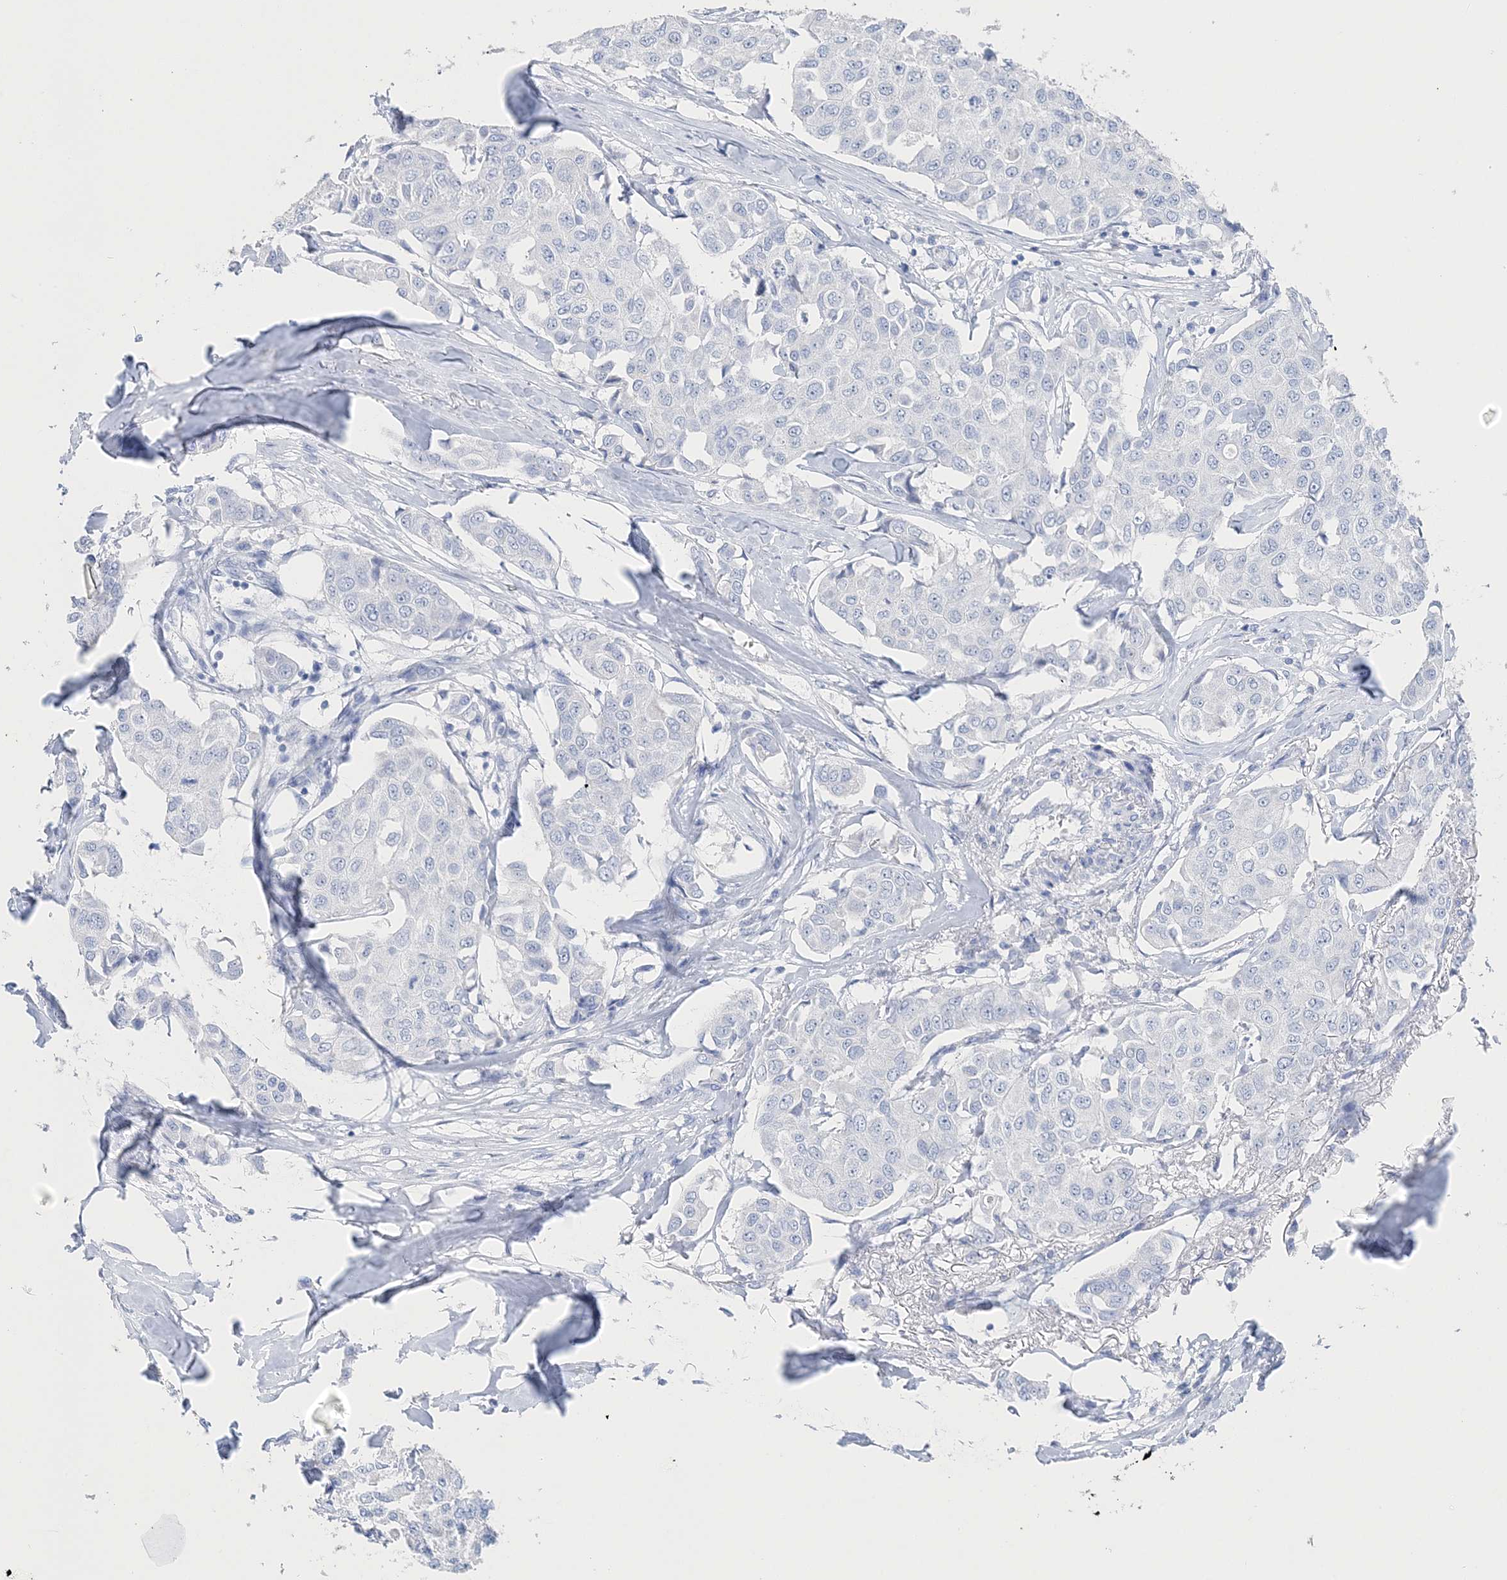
{"staining": {"intensity": "negative", "quantity": "none", "location": "none"}, "tissue": "breast cancer", "cell_type": "Tumor cells", "image_type": "cancer", "snomed": [{"axis": "morphology", "description": "Duct carcinoma"}, {"axis": "topography", "description": "Breast"}], "caption": "Immunohistochemistry photomicrograph of breast cancer (infiltrating ductal carcinoma) stained for a protein (brown), which exhibits no expression in tumor cells.", "gene": "TSPYL6", "patient": {"sex": "female", "age": 80}}